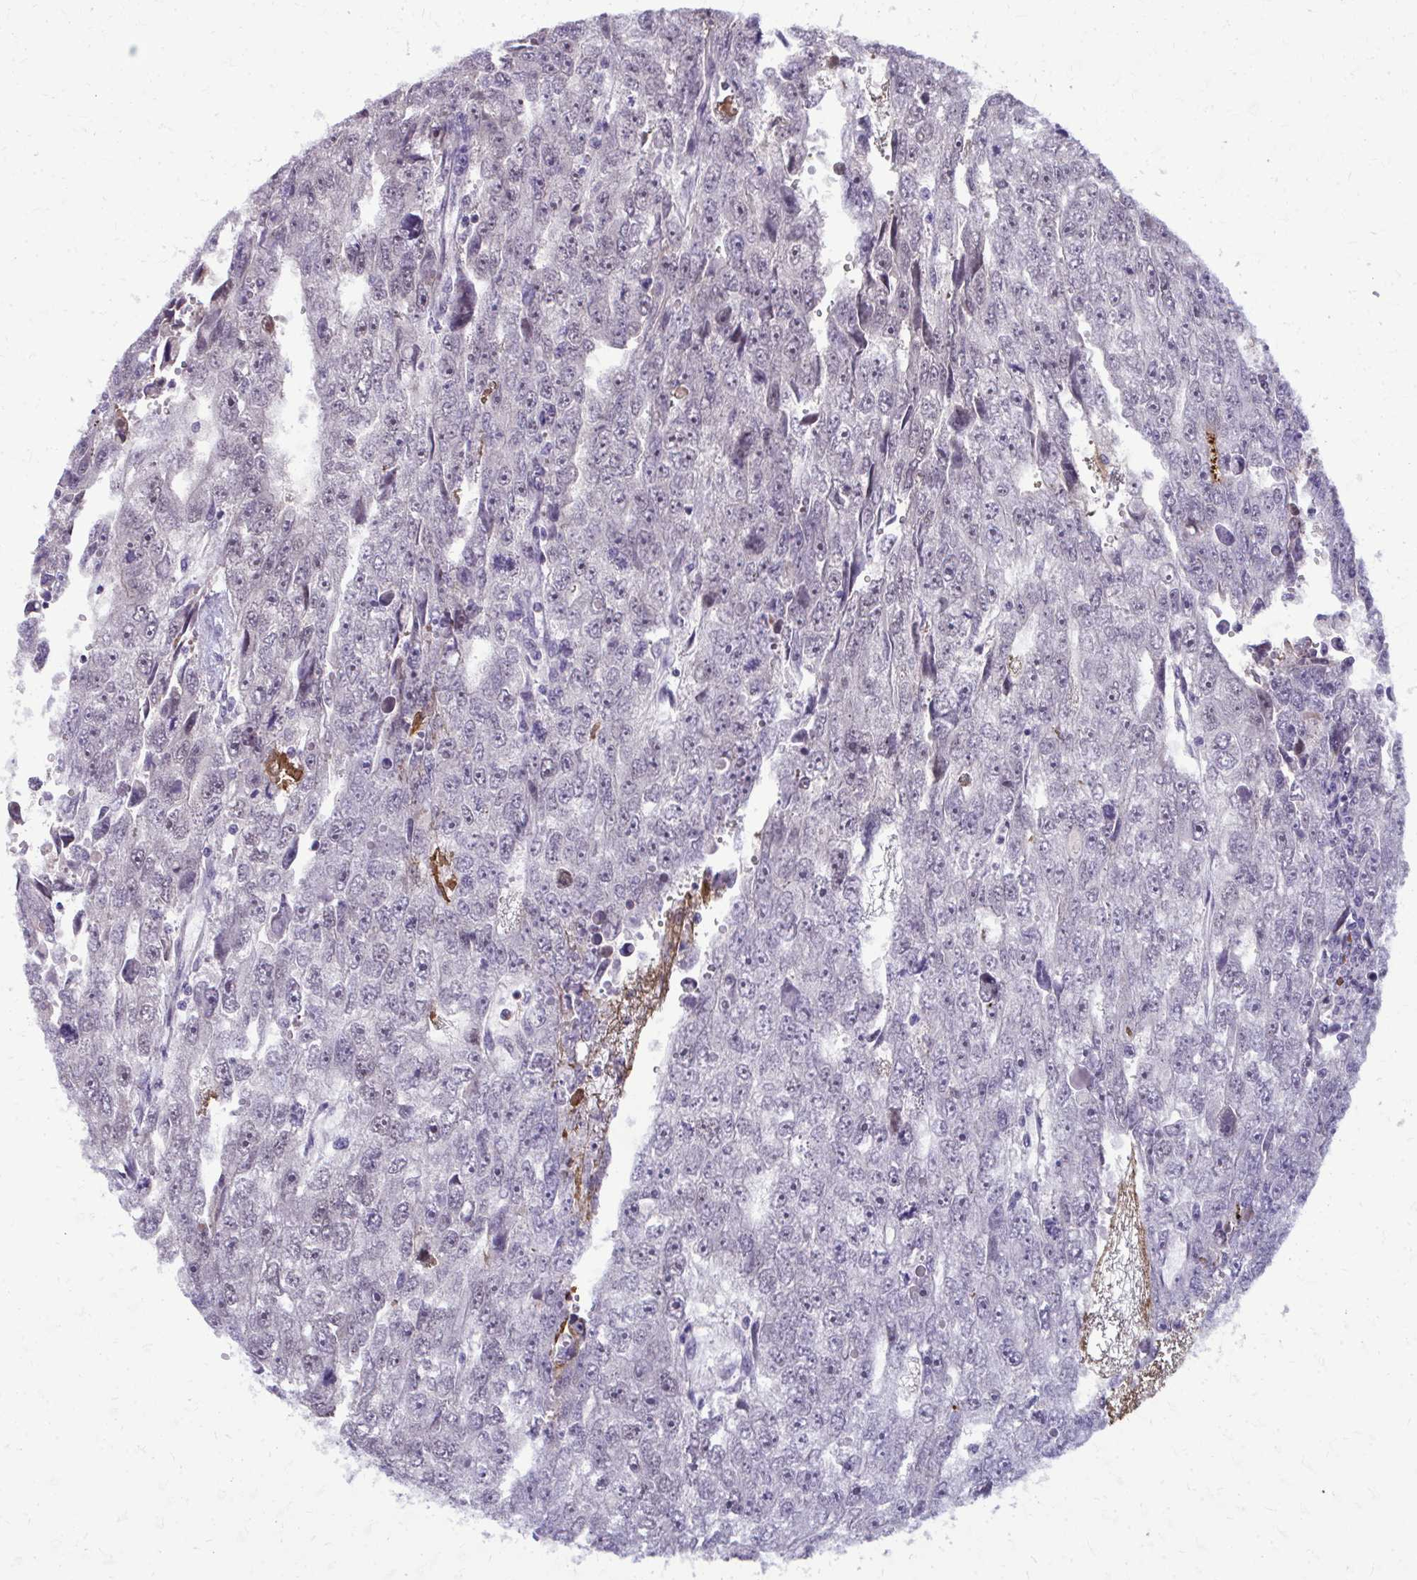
{"staining": {"intensity": "negative", "quantity": "none", "location": "none"}, "tissue": "testis cancer", "cell_type": "Tumor cells", "image_type": "cancer", "snomed": [{"axis": "morphology", "description": "Carcinoma, Embryonal, NOS"}, {"axis": "topography", "description": "Testis"}], "caption": "DAB (3,3'-diaminobenzidine) immunohistochemical staining of embryonal carcinoma (testis) demonstrates no significant expression in tumor cells. (Stains: DAB immunohistochemistry (IHC) with hematoxylin counter stain, Microscopy: brightfield microscopy at high magnification).", "gene": "MAF1", "patient": {"sex": "male", "age": 20}}